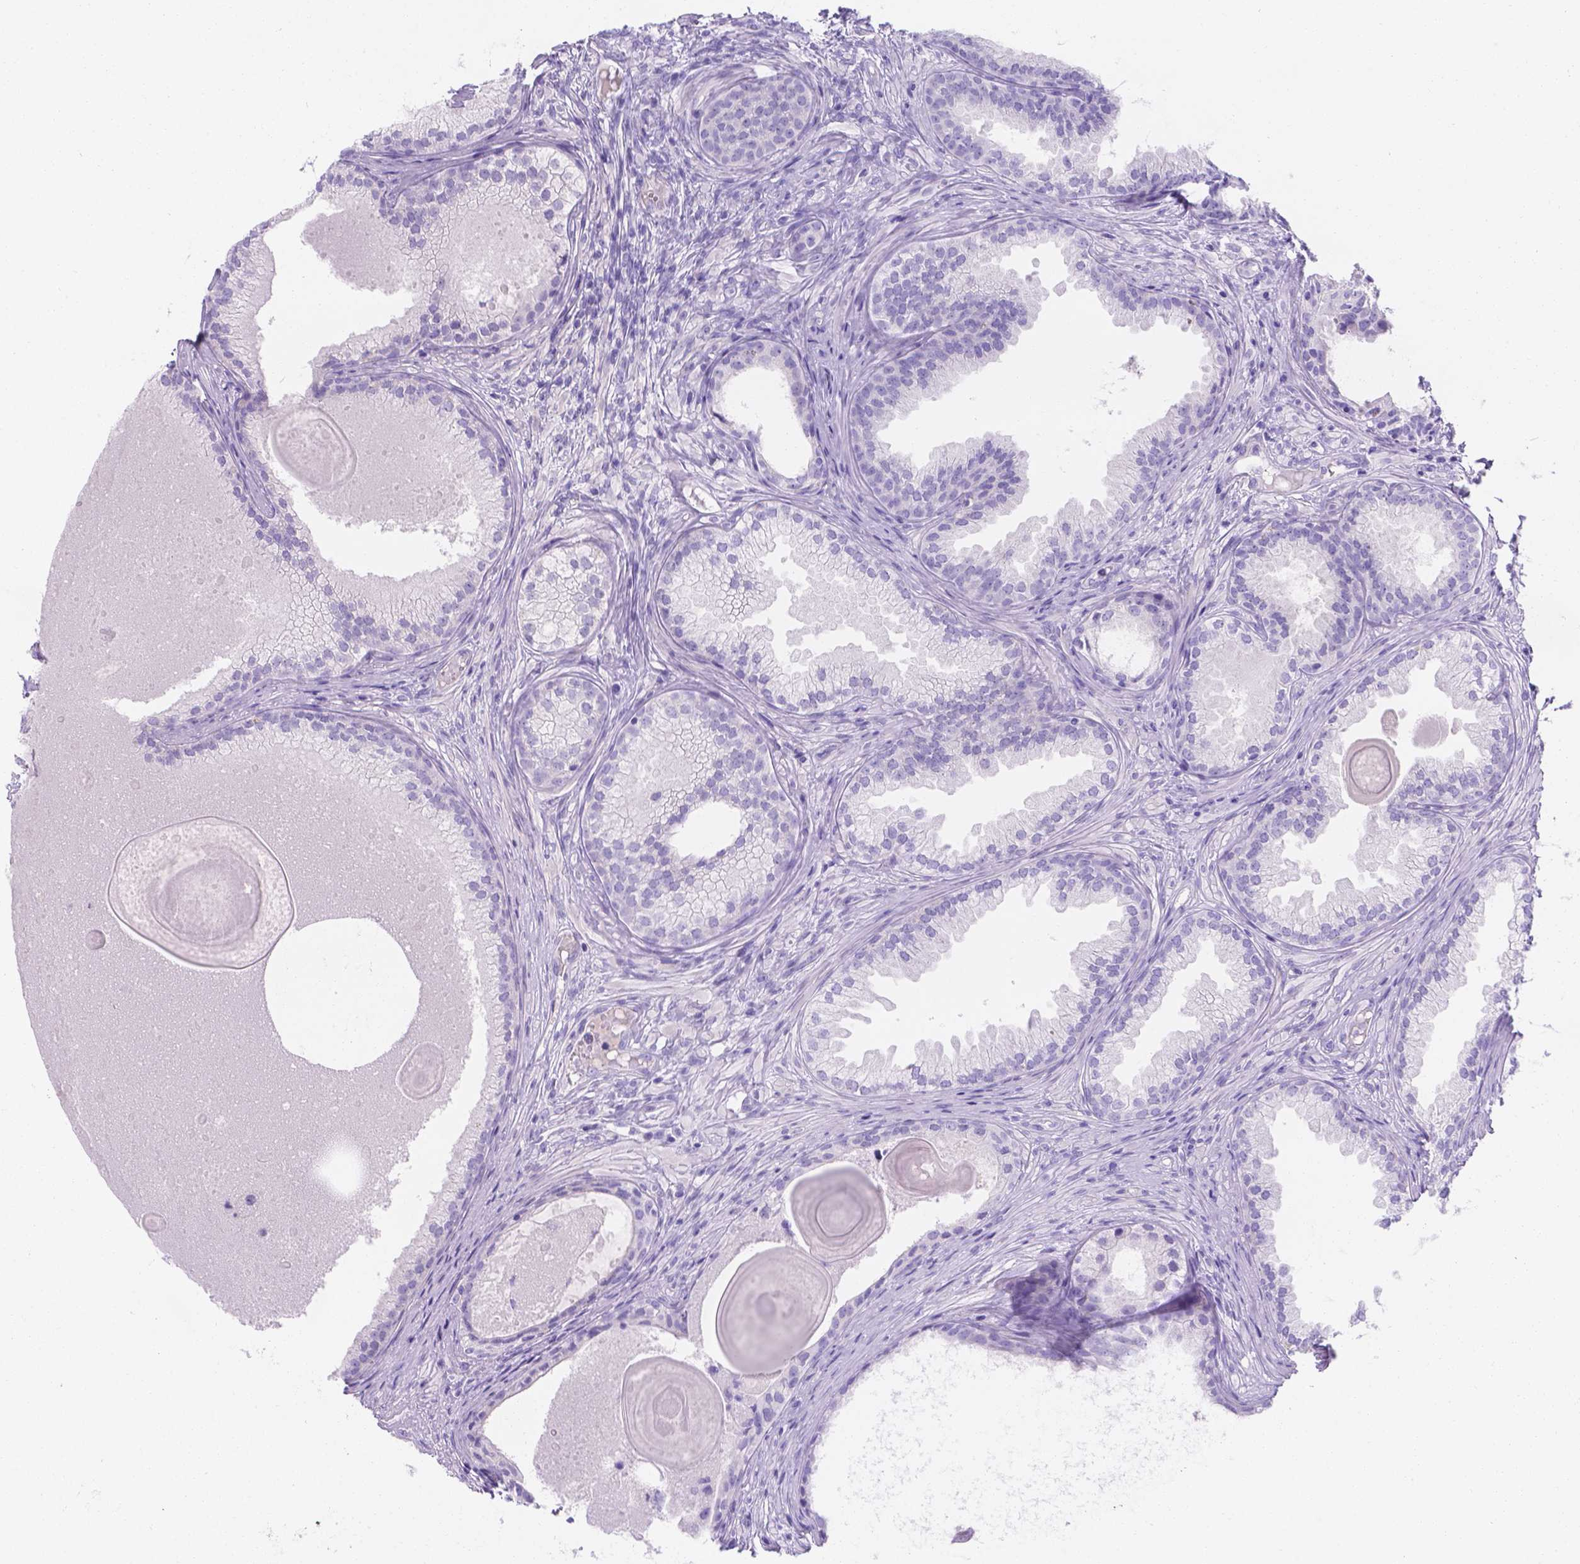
{"staining": {"intensity": "negative", "quantity": "none", "location": "none"}, "tissue": "prostate cancer", "cell_type": "Tumor cells", "image_type": "cancer", "snomed": [{"axis": "morphology", "description": "Adenocarcinoma, High grade"}, {"axis": "topography", "description": "Prostate"}], "caption": "DAB (3,3'-diaminobenzidine) immunohistochemical staining of adenocarcinoma (high-grade) (prostate) shows no significant positivity in tumor cells. (DAB IHC, high magnification).", "gene": "MLN", "patient": {"sex": "male", "age": 83}}